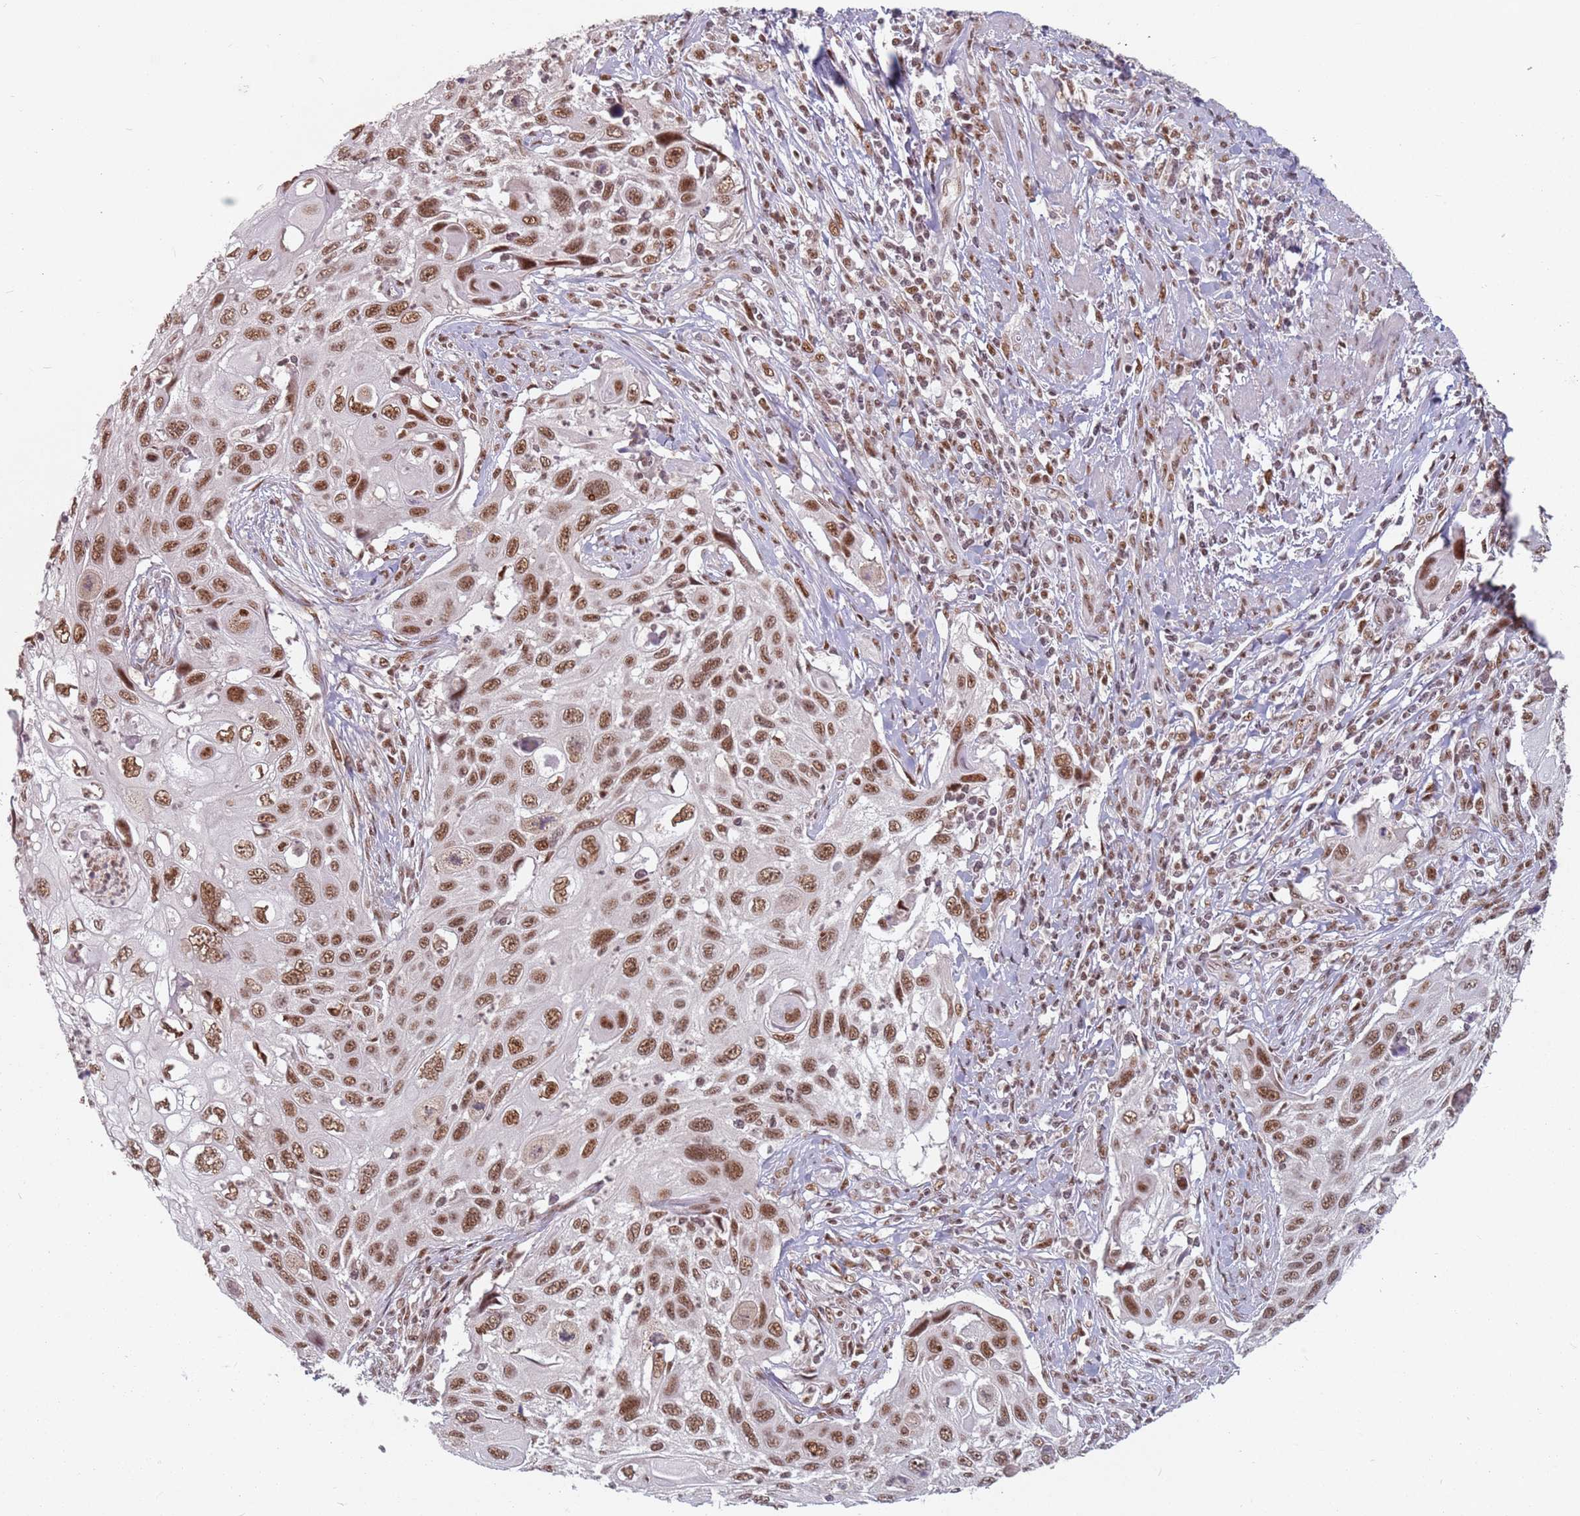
{"staining": {"intensity": "moderate", "quantity": ">75%", "location": "nuclear"}, "tissue": "cervical cancer", "cell_type": "Tumor cells", "image_type": "cancer", "snomed": [{"axis": "morphology", "description": "Squamous cell carcinoma, NOS"}, {"axis": "topography", "description": "Cervix"}], "caption": "Cervical cancer (squamous cell carcinoma) tissue exhibits moderate nuclear positivity in approximately >75% of tumor cells", "gene": "NCBP1", "patient": {"sex": "female", "age": 70}}